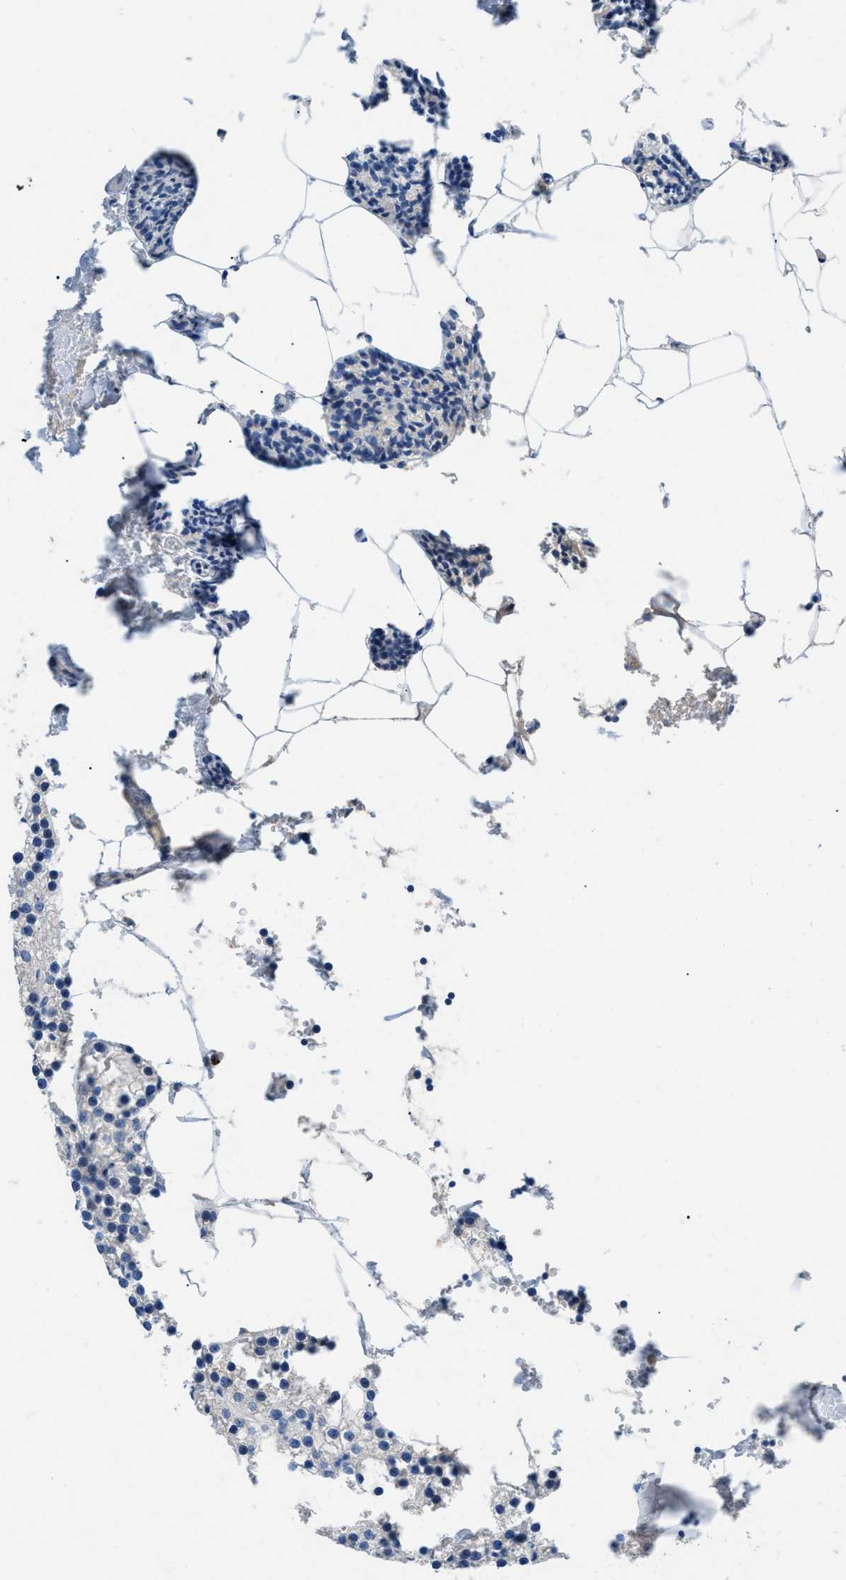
{"staining": {"intensity": "negative", "quantity": "none", "location": "none"}, "tissue": "parathyroid gland", "cell_type": "Glandular cells", "image_type": "normal", "snomed": [{"axis": "morphology", "description": "Normal tissue, NOS"}, {"axis": "morphology", "description": "Adenoma, NOS"}, {"axis": "topography", "description": "Parathyroid gland"}], "caption": "Human parathyroid gland stained for a protein using IHC demonstrates no positivity in glandular cells.", "gene": "HPX", "patient": {"sex": "female", "age": 70}}